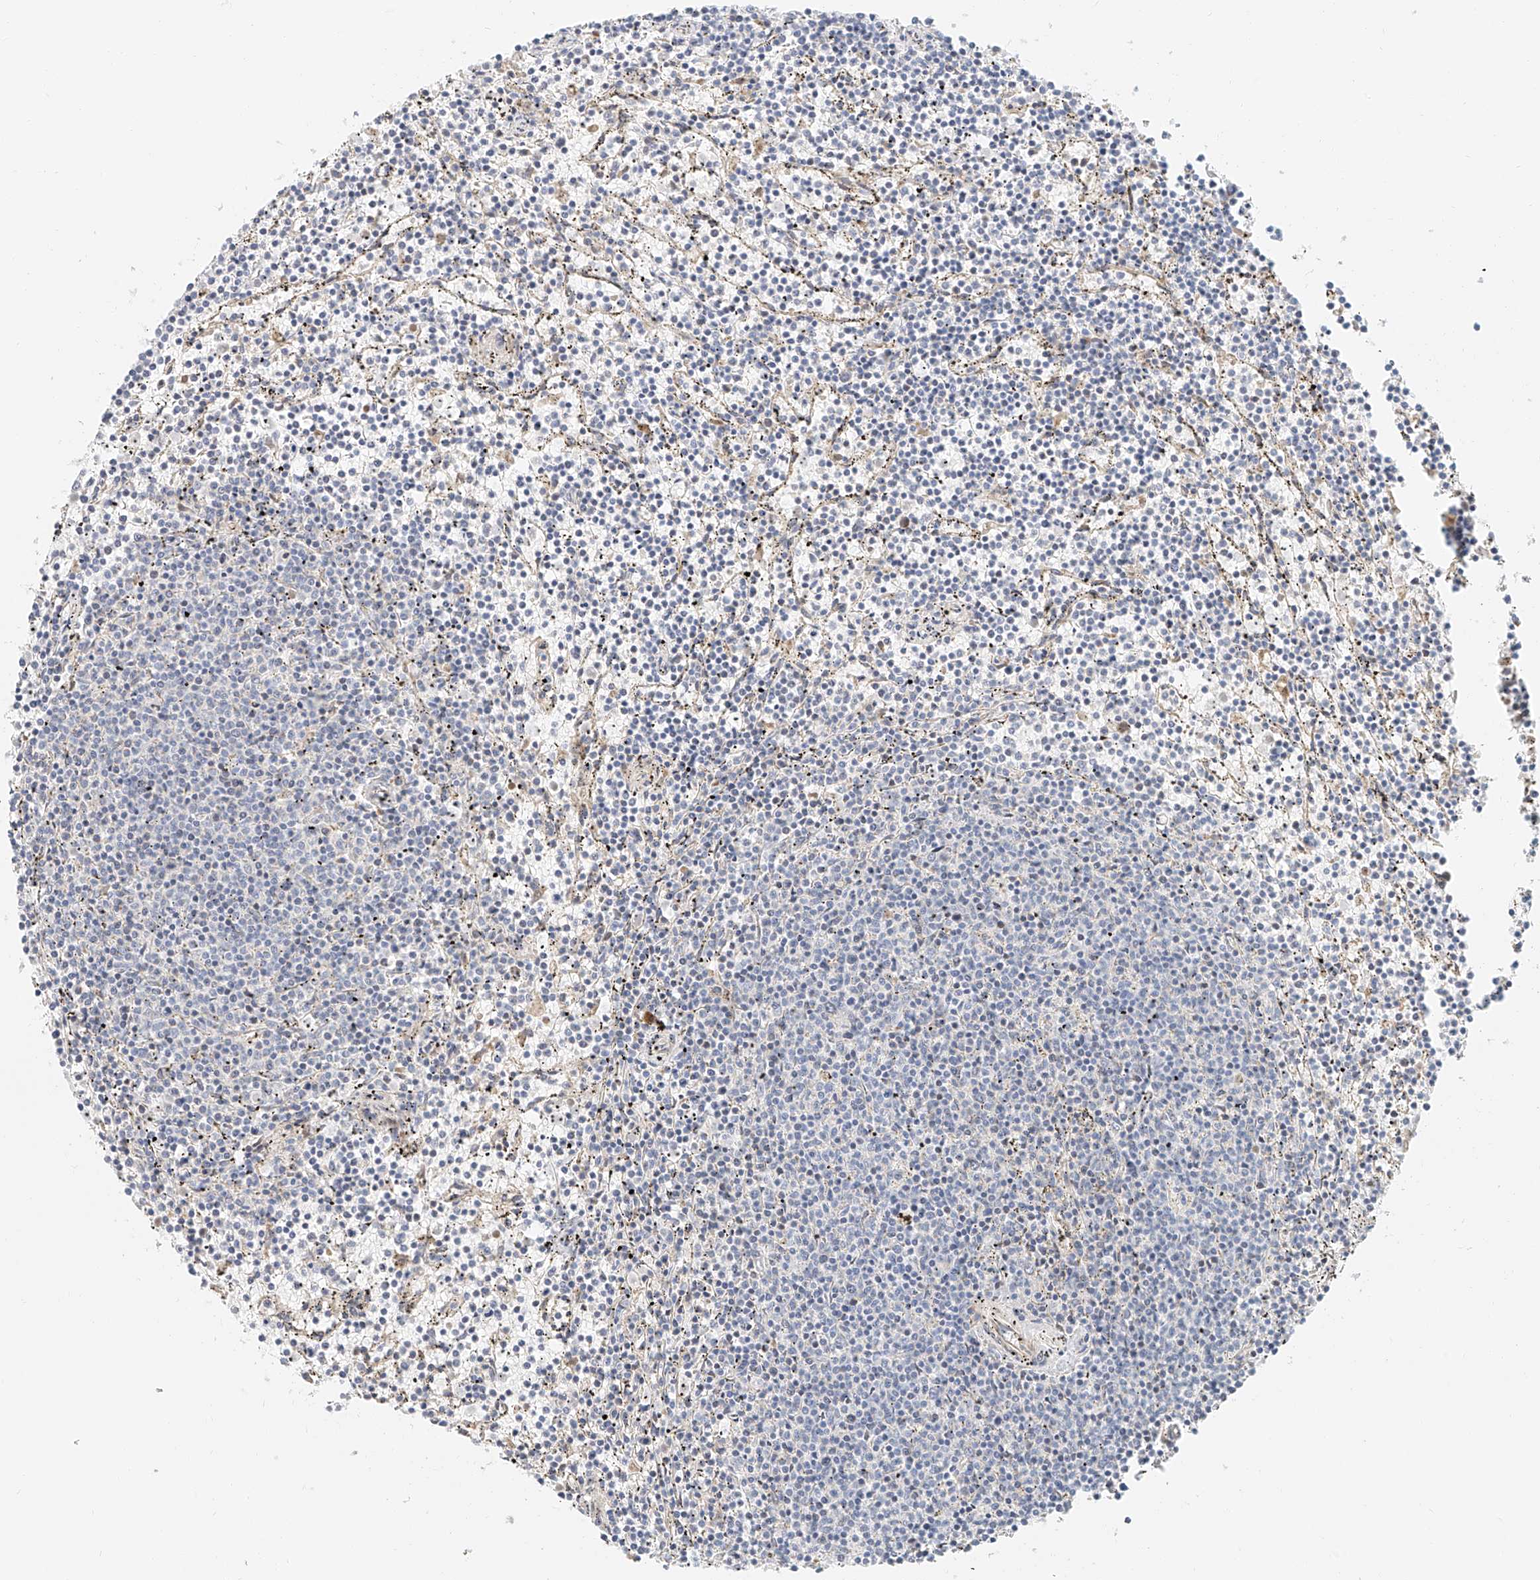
{"staining": {"intensity": "negative", "quantity": "none", "location": "none"}, "tissue": "lymphoma", "cell_type": "Tumor cells", "image_type": "cancer", "snomed": [{"axis": "morphology", "description": "Malignant lymphoma, non-Hodgkin's type, Low grade"}, {"axis": "topography", "description": "Spleen"}], "caption": "This image is of lymphoma stained with IHC to label a protein in brown with the nuclei are counter-stained blue. There is no staining in tumor cells.", "gene": "CXorf58", "patient": {"sex": "female", "age": 50}}